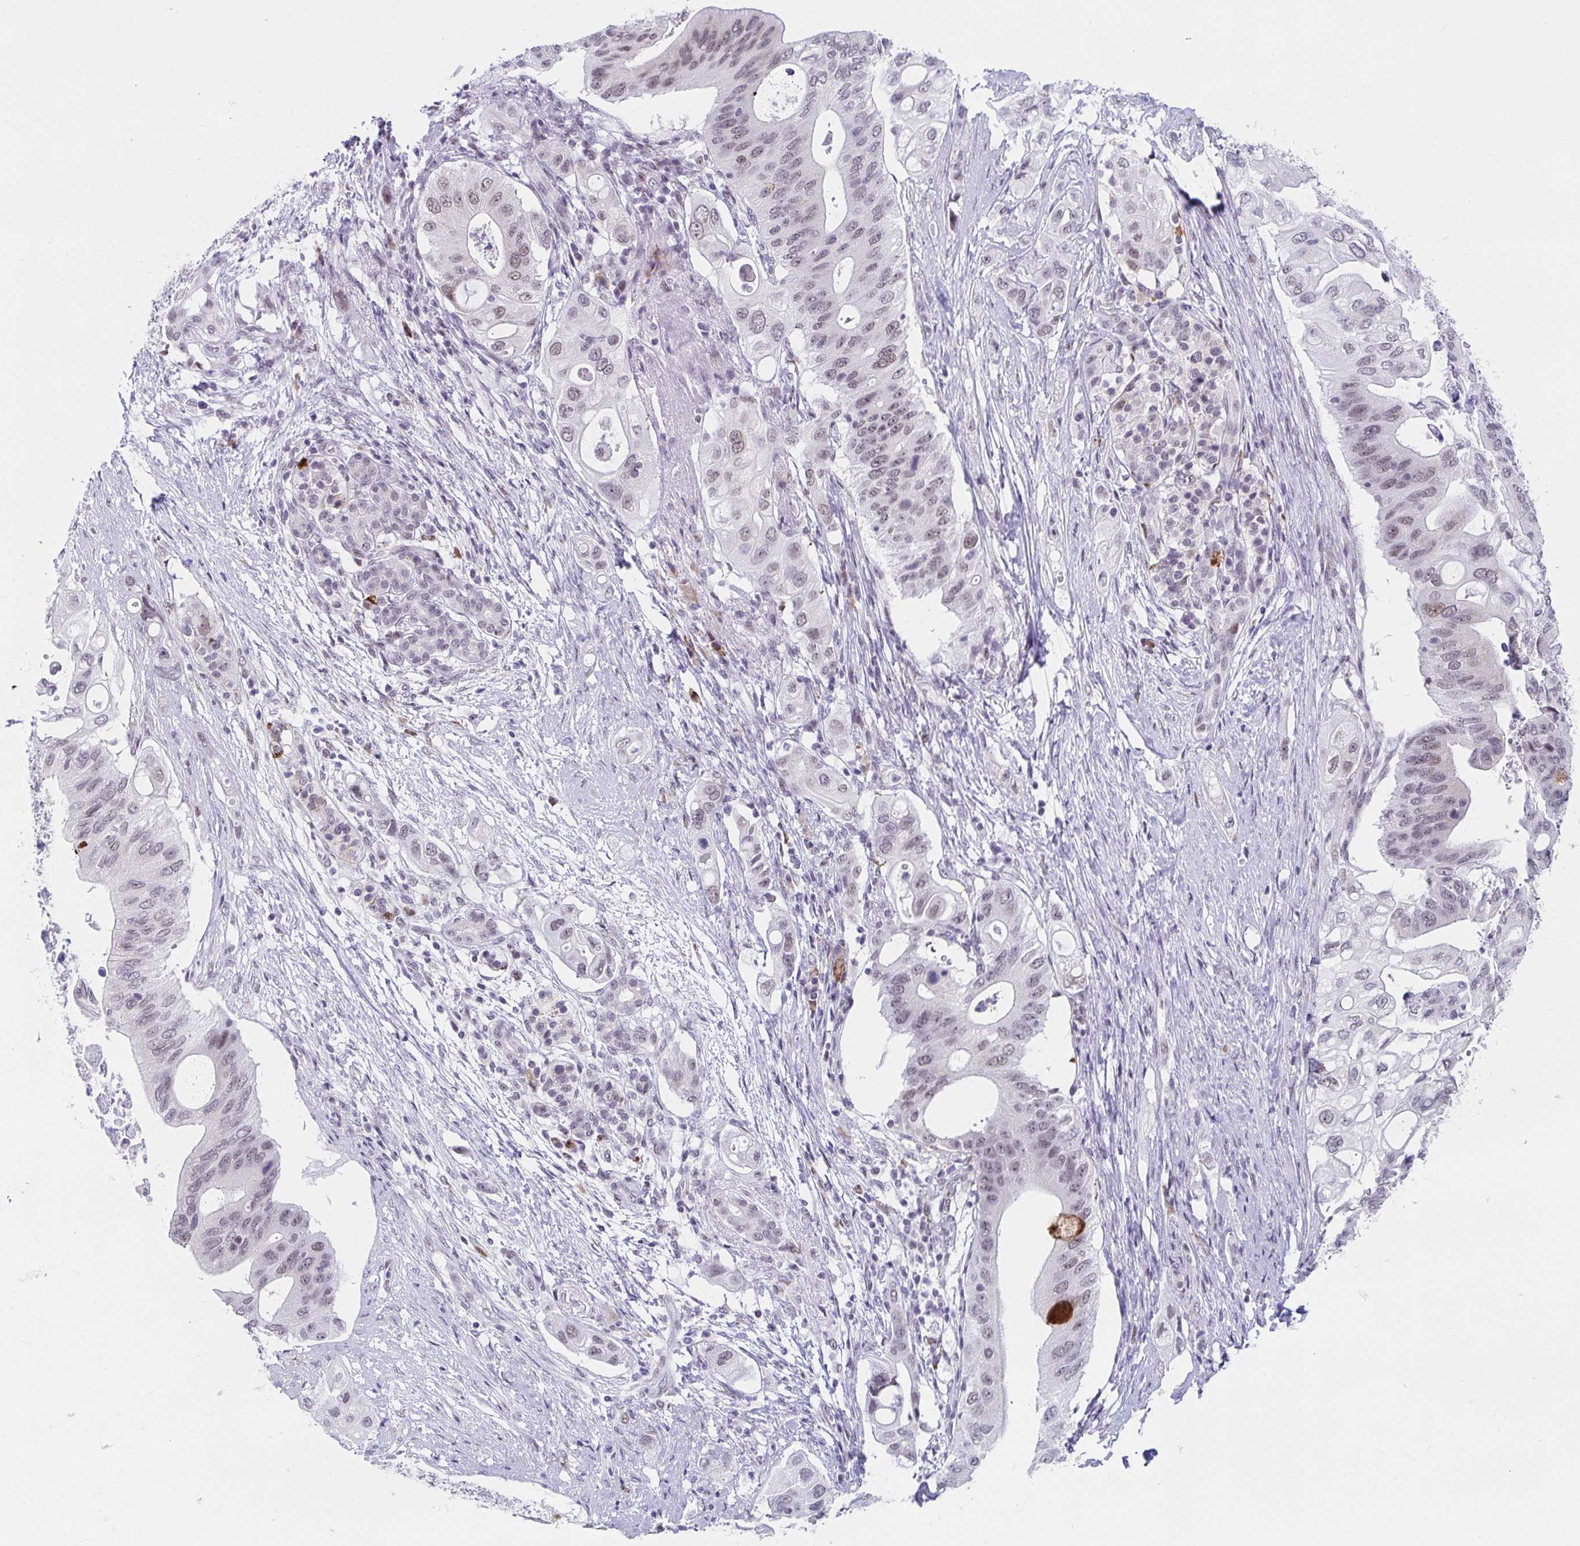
{"staining": {"intensity": "weak", "quantity": ">75%", "location": "nuclear"}, "tissue": "pancreatic cancer", "cell_type": "Tumor cells", "image_type": "cancer", "snomed": [{"axis": "morphology", "description": "Adenocarcinoma, NOS"}, {"axis": "topography", "description": "Pancreas"}], "caption": "Protein staining by immunohistochemistry shows weak nuclear expression in about >75% of tumor cells in pancreatic cancer.", "gene": "WDR72", "patient": {"sex": "female", "age": 72}}